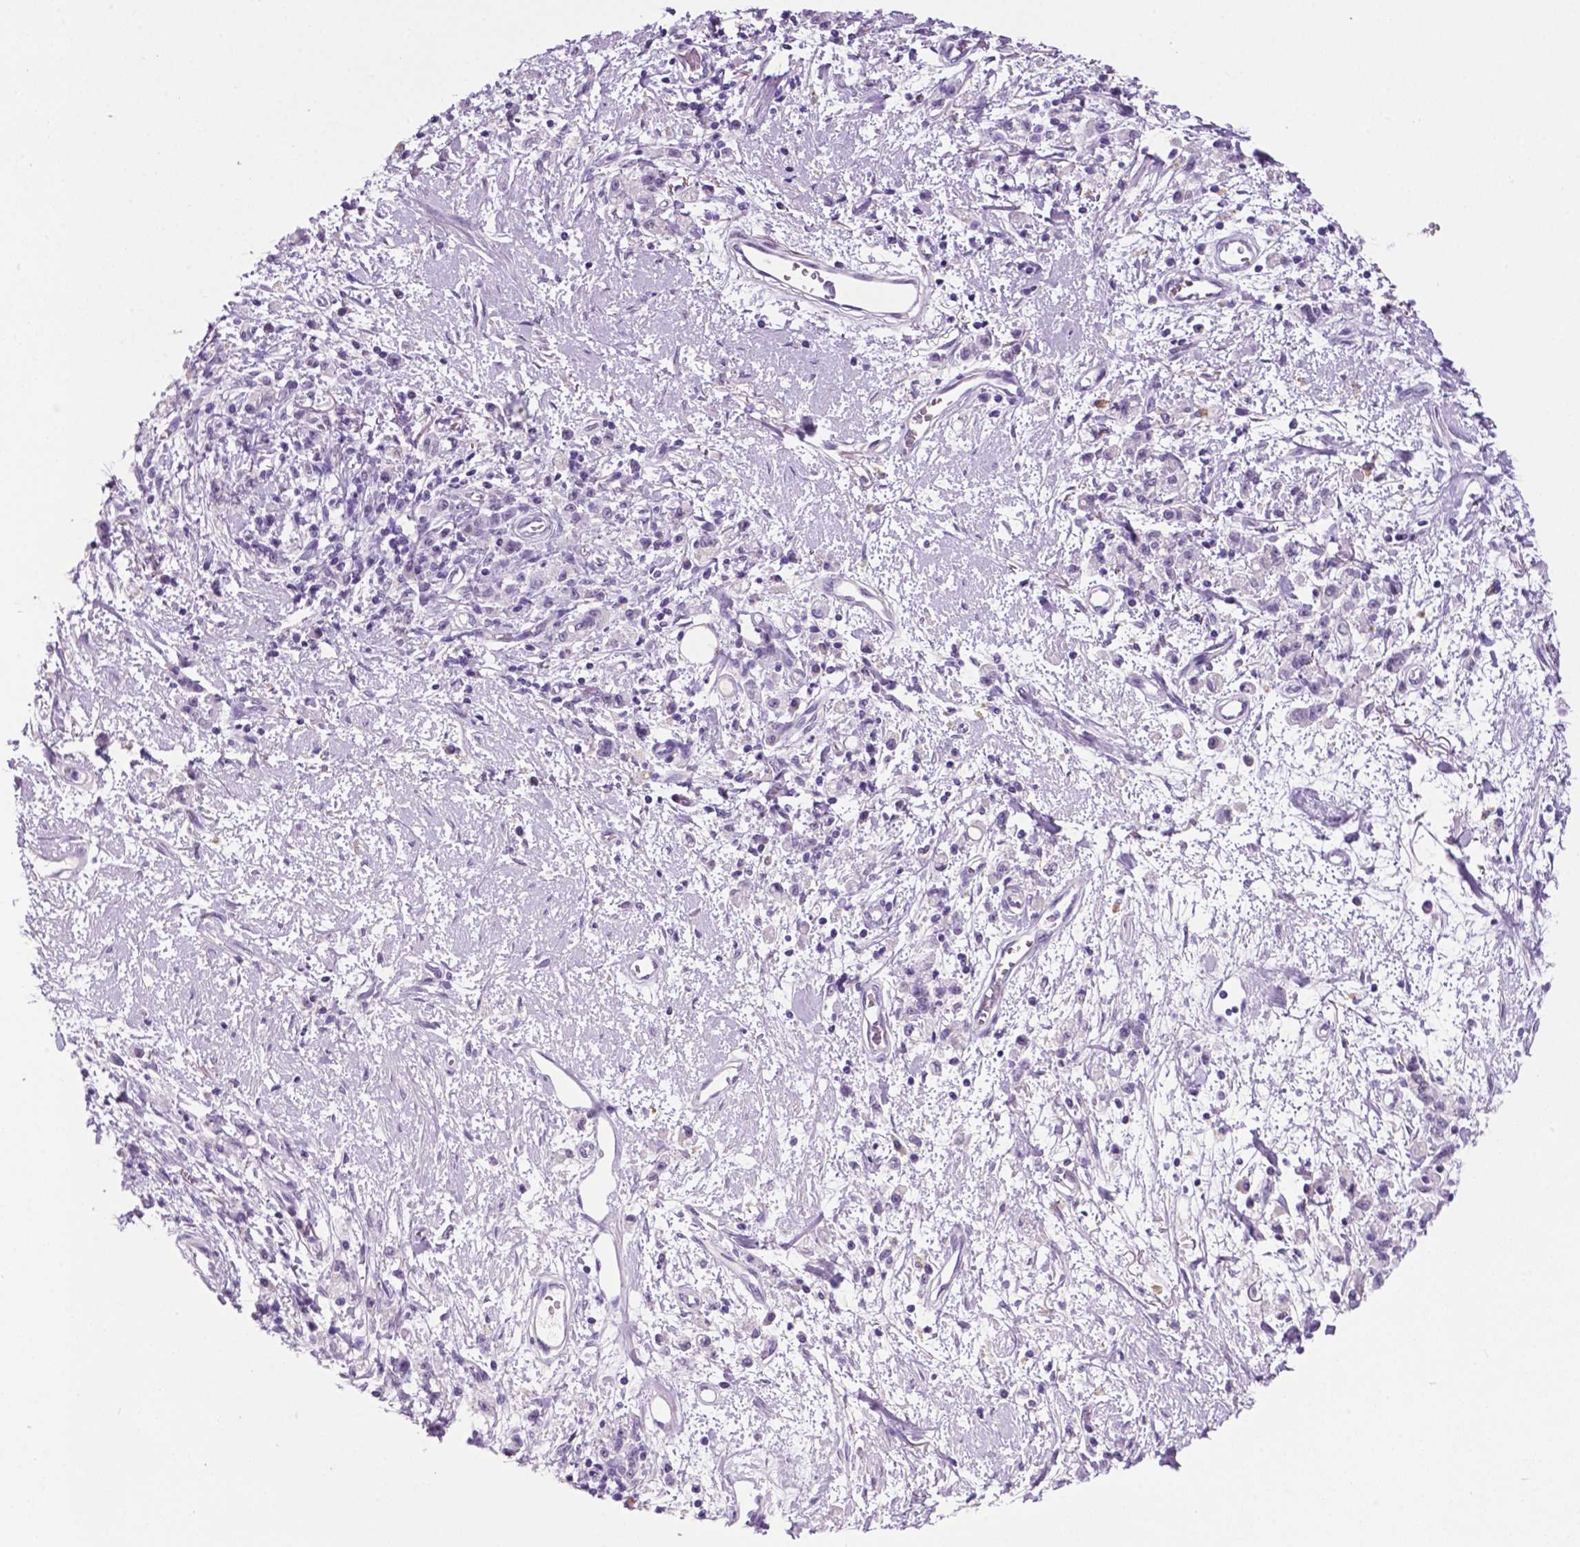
{"staining": {"intensity": "negative", "quantity": "none", "location": "none"}, "tissue": "stomach cancer", "cell_type": "Tumor cells", "image_type": "cancer", "snomed": [{"axis": "morphology", "description": "Adenocarcinoma, NOS"}, {"axis": "topography", "description": "Stomach"}], "caption": "Tumor cells show no significant protein expression in stomach adenocarcinoma.", "gene": "C18orf21", "patient": {"sex": "male", "age": 77}}